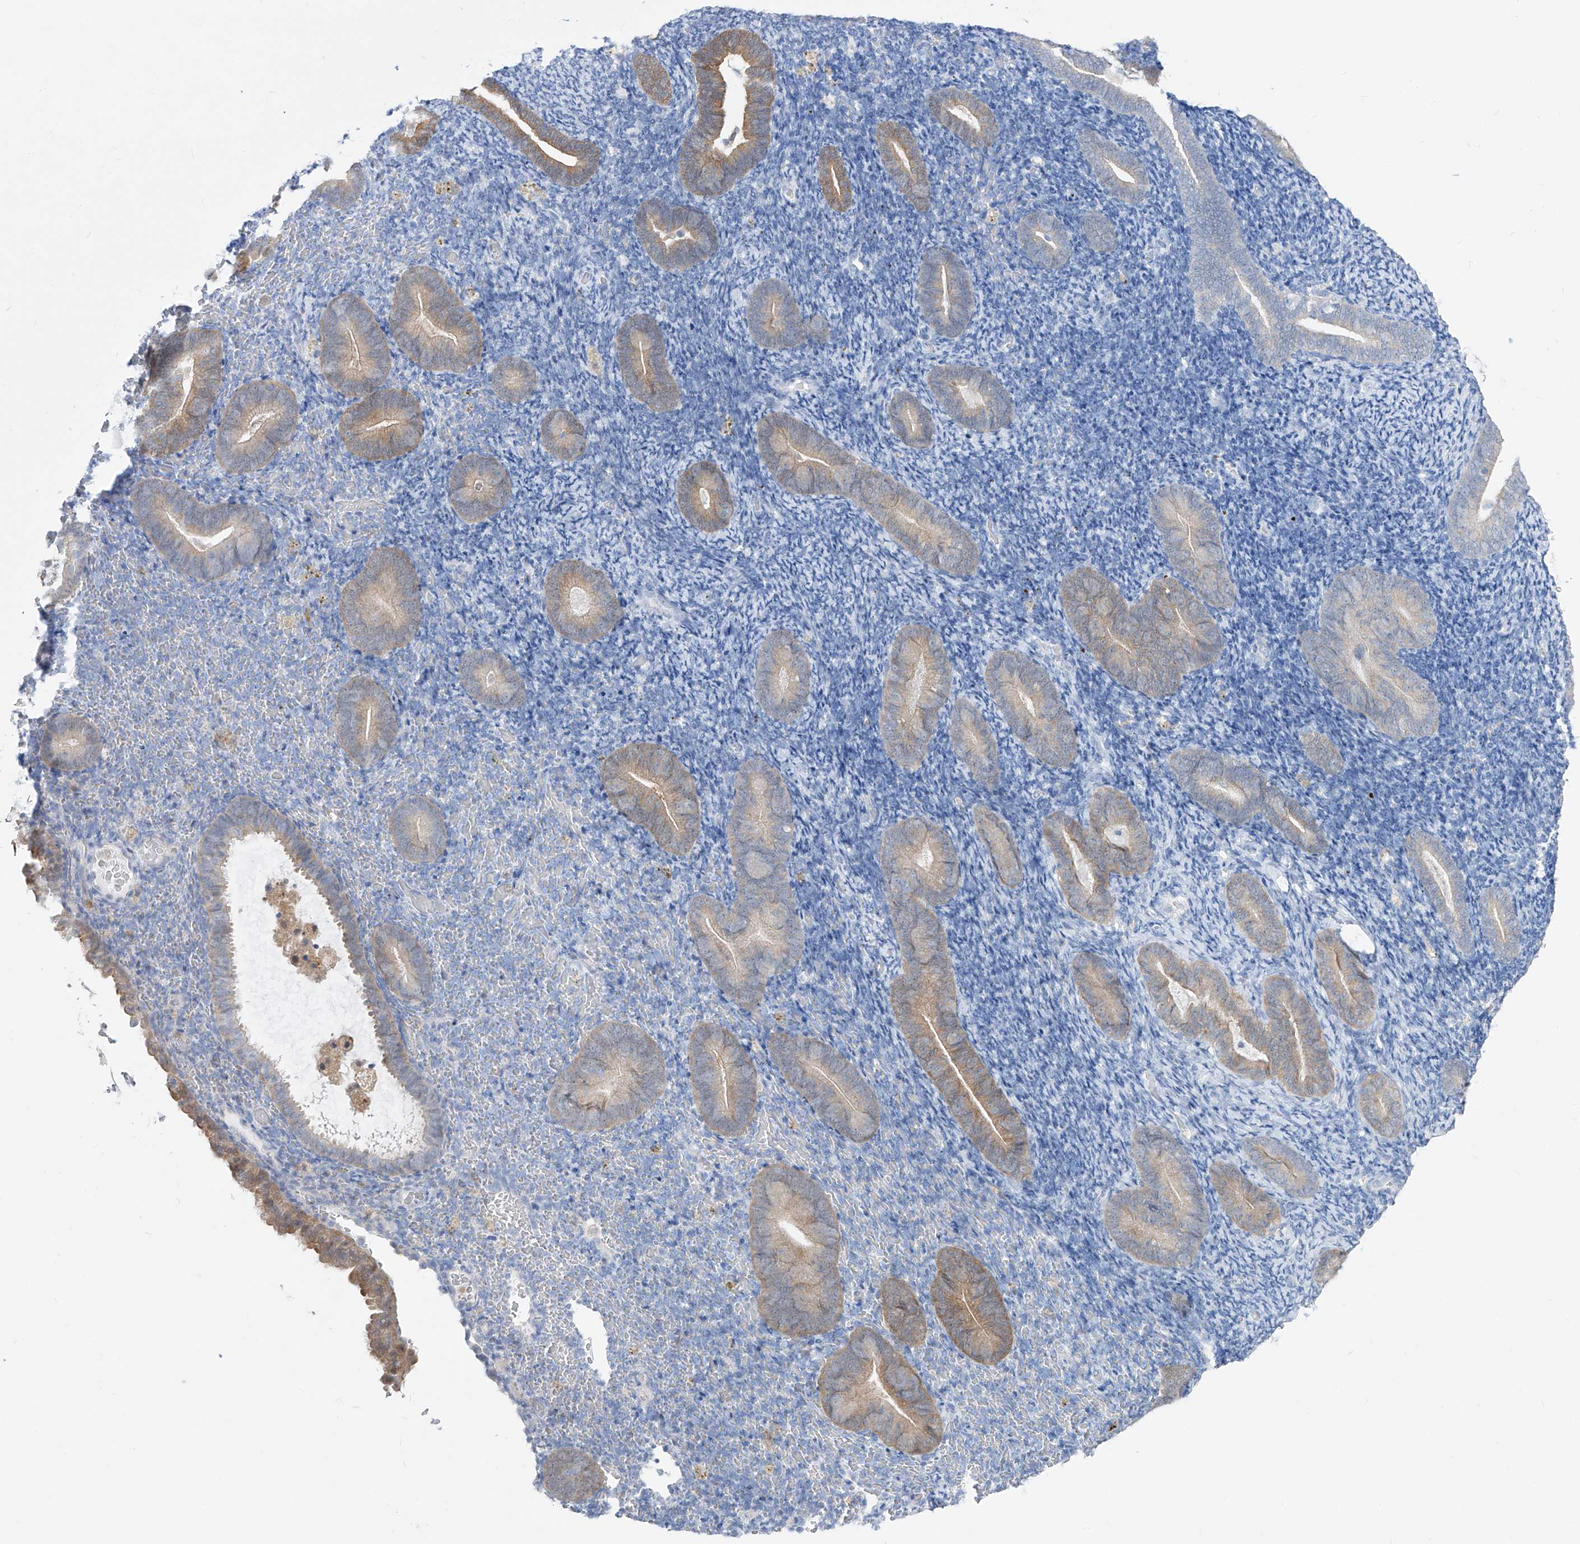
{"staining": {"intensity": "negative", "quantity": "none", "location": "none"}, "tissue": "endometrium", "cell_type": "Cells in endometrial stroma", "image_type": "normal", "snomed": [{"axis": "morphology", "description": "Normal tissue, NOS"}, {"axis": "topography", "description": "Endometrium"}], "caption": "Immunohistochemical staining of benign human endometrium reveals no significant expression in cells in endometrial stroma. (Stains: DAB immunohistochemistry with hematoxylin counter stain, Microscopy: brightfield microscopy at high magnification).", "gene": "UFL1", "patient": {"sex": "female", "age": 51}}